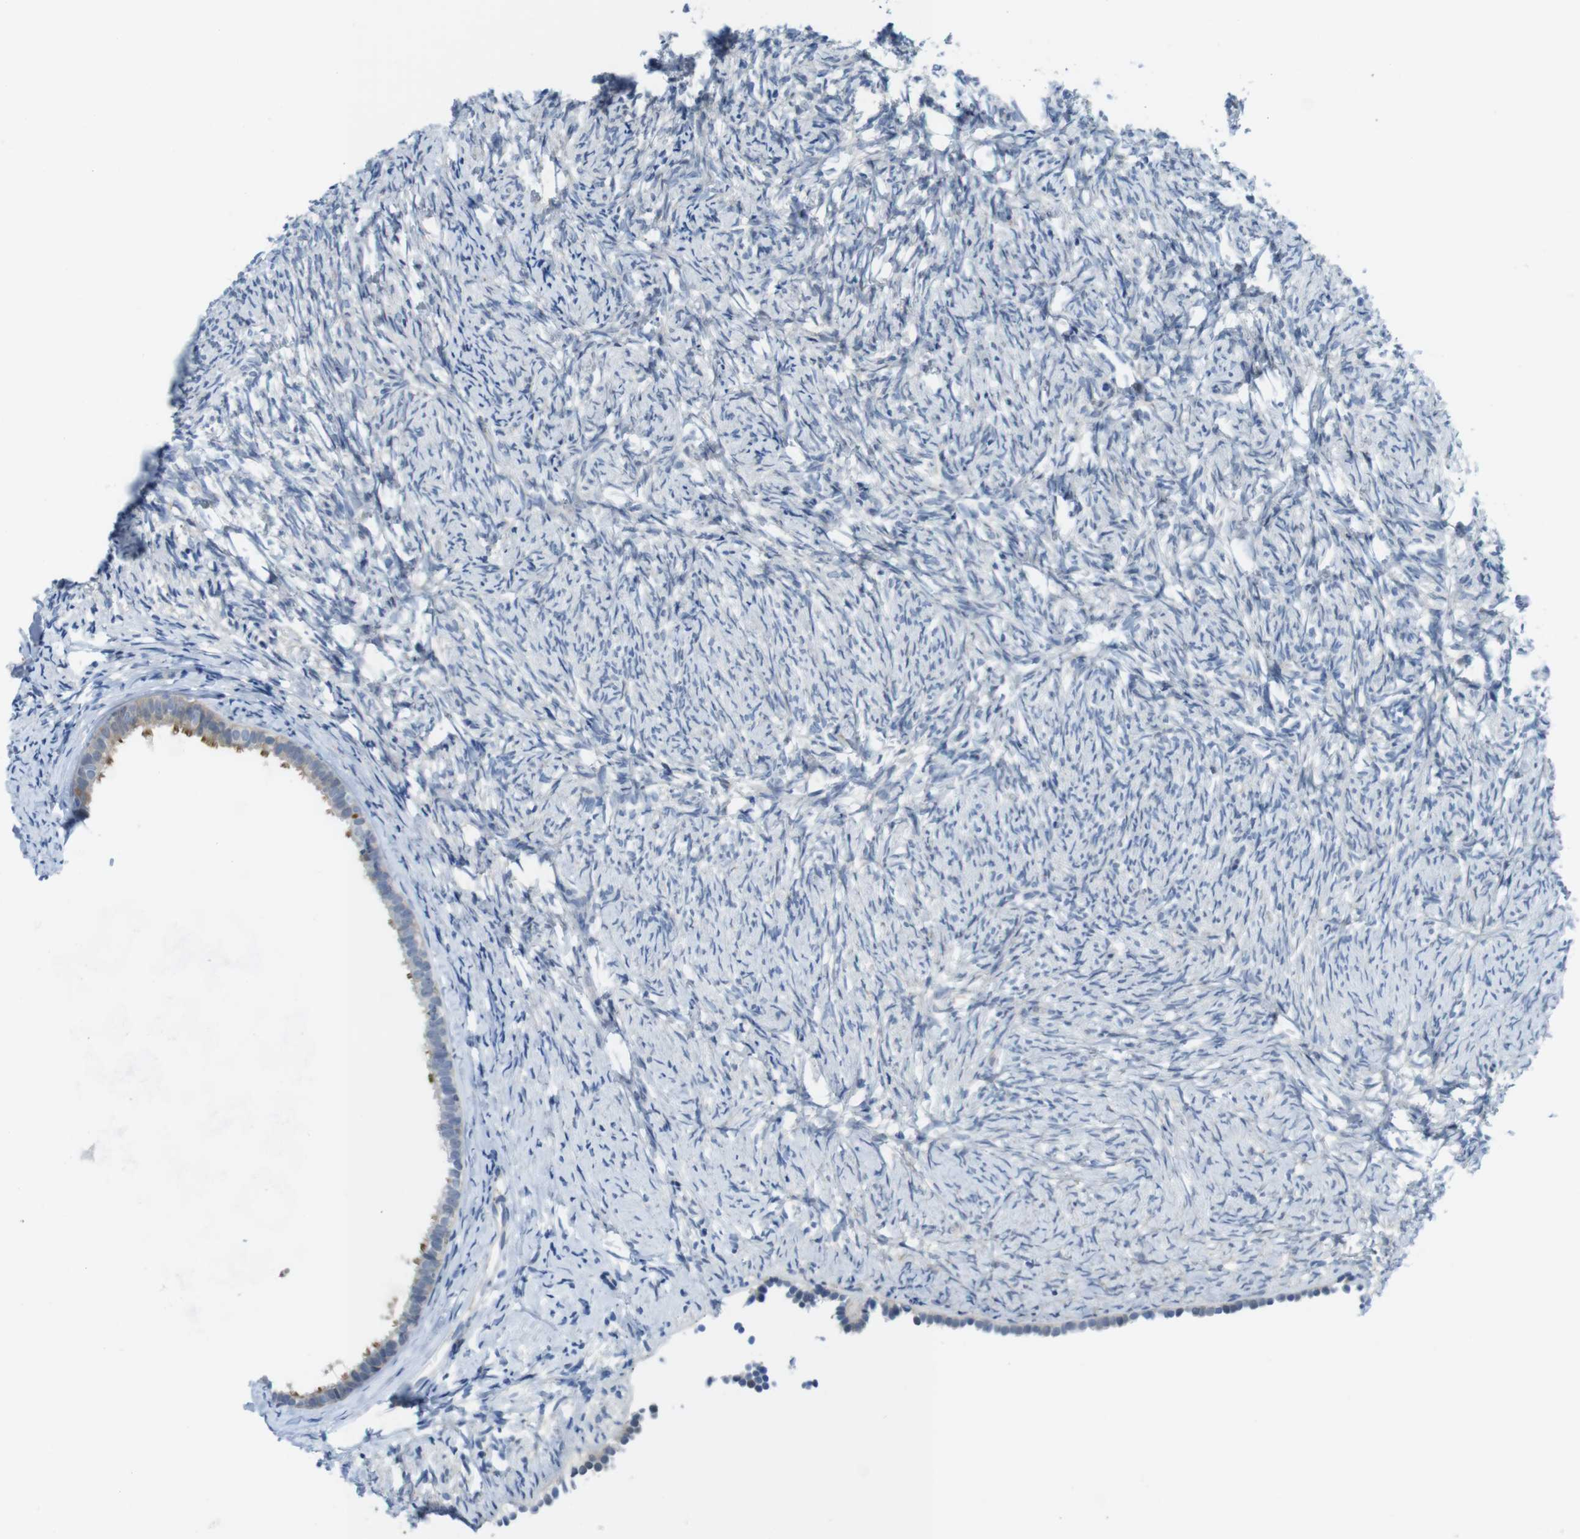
{"staining": {"intensity": "moderate", "quantity": ">75%", "location": "cytoplasmic/membranous"}, "tissue": "ovary", "cell_type": "Follicle cells", "image_type": "normal", "snomed": [{"axis": "morphology", "description": "Normal tissue, NOS"}, {"axis": "topography", "description": "Ovary"}], "caption": "The photomicrograph demonstrates immunohistochemical staining of benign ovary. There is moderate cytoplasmic/membranous staining is seen in about >75% of follicle cells.", "gene": "CASP2", "patient": {"sex": "female", "age": 60}}